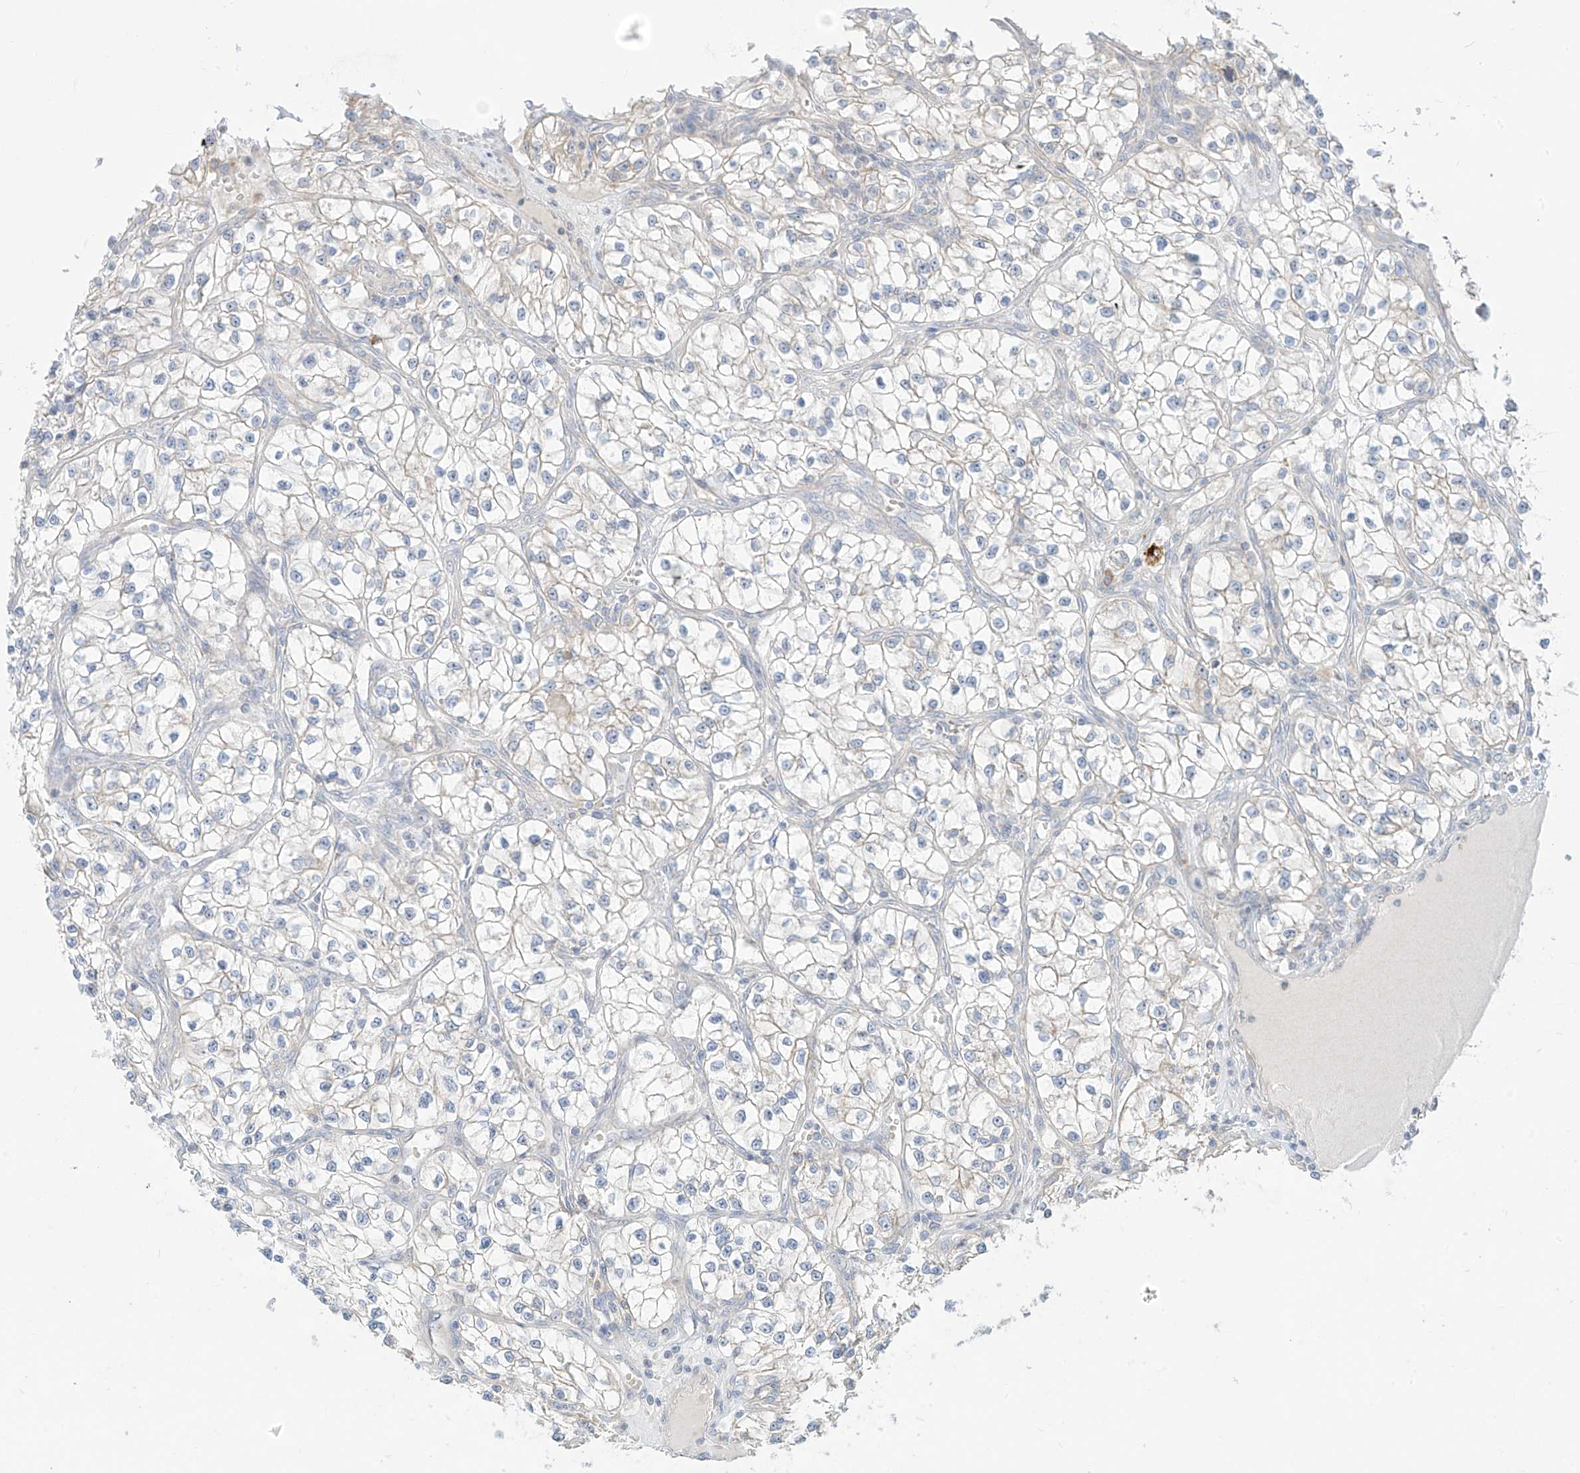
{"staining": {"intensity": "negative", "quantity": "none", "location": "none"}, "tissue": "renal cancer", "cell_type": "Tumor cells", "image_type": "cancer", "snomed": [{"axis": "morphology", "description": "Adenocarcinoma, NOS"}, {"axis": "topography", "description": "Kidney"}], "caption": "Immunohistochemical staining of human renal cancer (adenocarcinoma) displays no significant staining in tumor cells.", "gene": "SYTL3", "patient": {"sex": "female", "age": 57}}